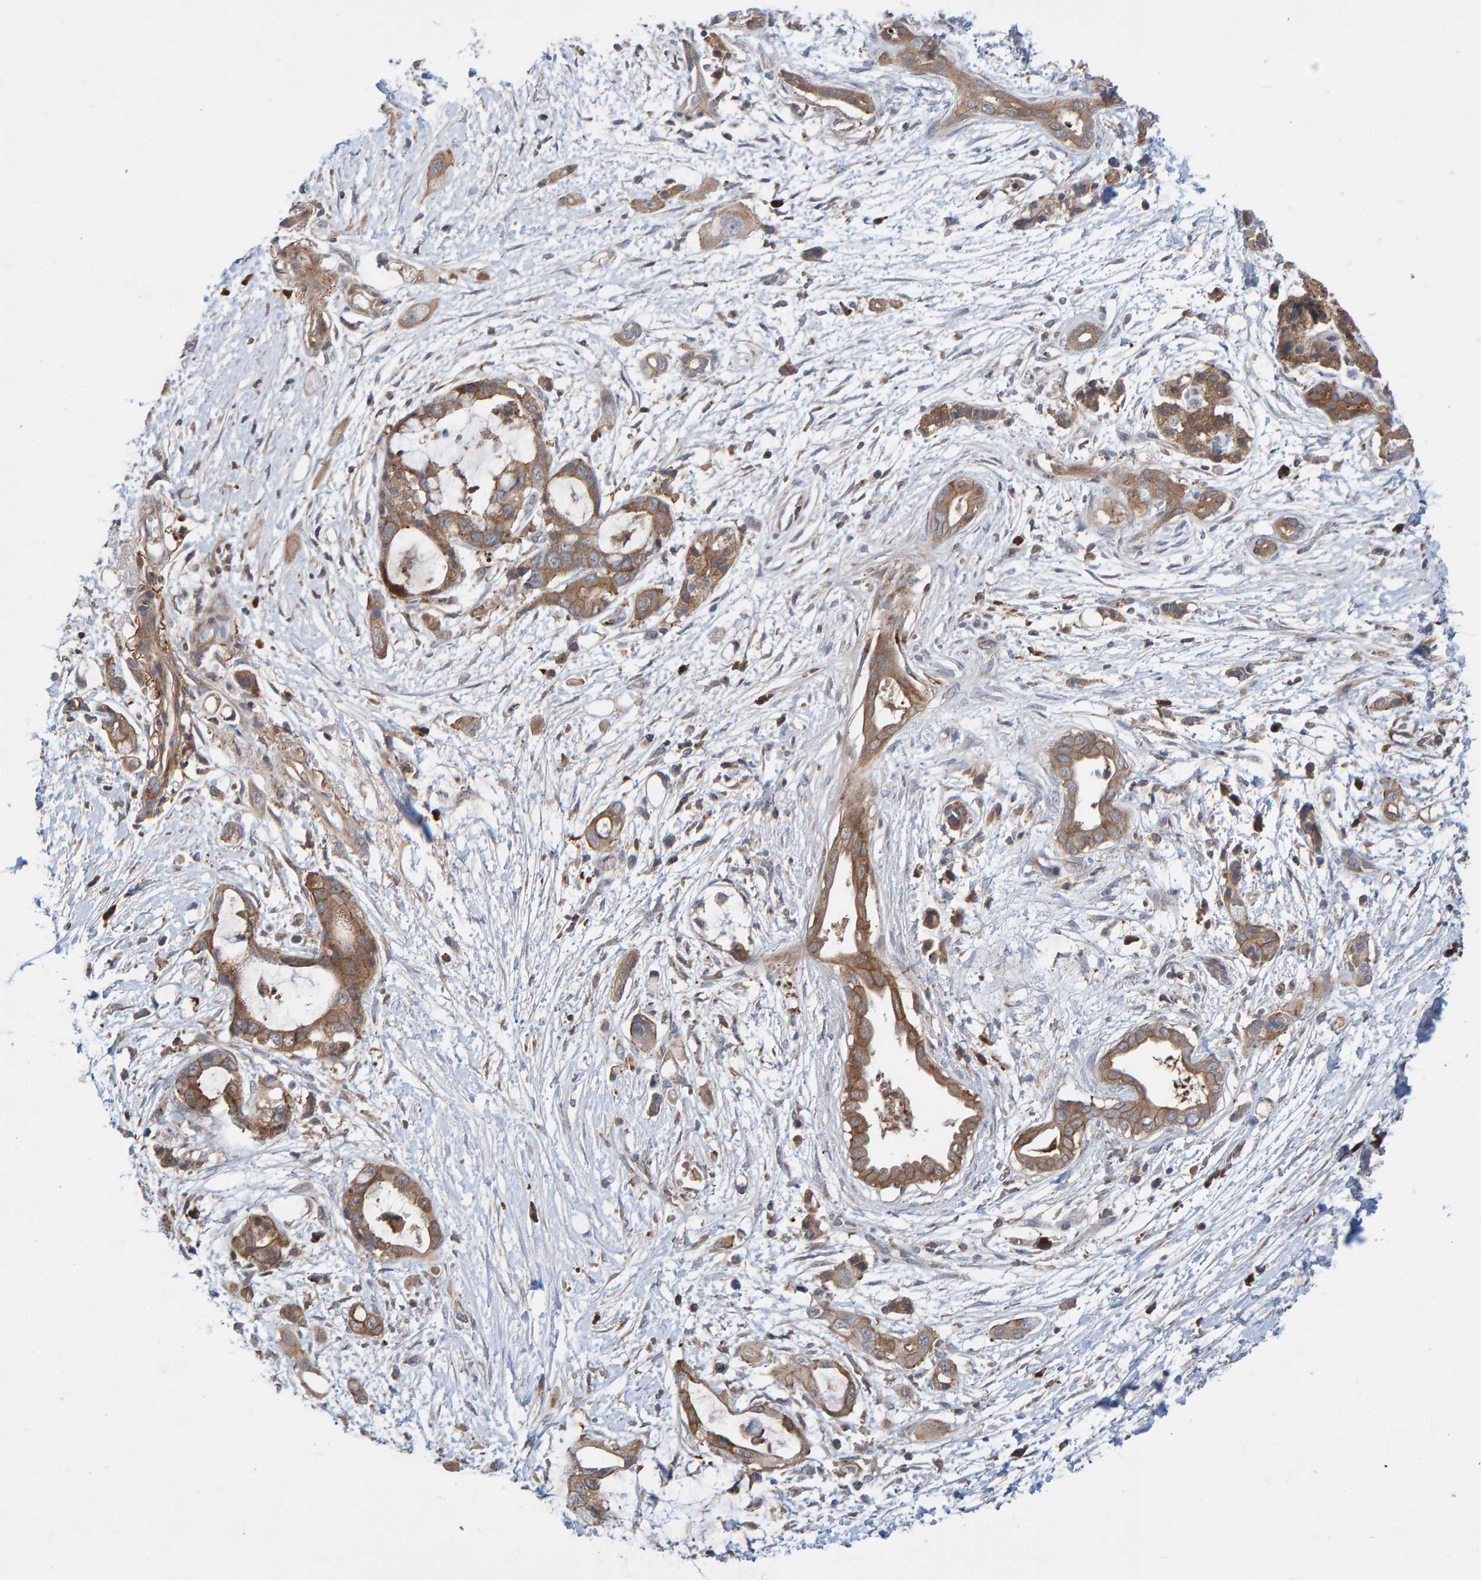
{"staining": {"intensity": "moderate", "quantity": ">75%", "location": "cytoplasmic/membranous"}, "tissue": "pancreatic cancer", "cell_type": "Tumor cells", "image_type": "cancer", "snomed": [{"axis": "morphology", "description": "Adenocarcinoma, NOS"}, {"axis": "topography", "description": "Pancreas"}], "caption": "Immunohistochemistry staining of adenocarcinoma (pancreatic), which demonstrates medium levels of moderate cytoplasmic/membranous staining in approximately >75% of tumor cells indicating moderate cytoplasmic/membranous protein staining. The staining was performed using DAB (3,3'-diaminobenzidine) (brown) for protein detection and nuclei were counterstained in hematoxylin (blue).", "gene": "KIAA0753", "patient": {"sex": "male", "age": 59}}